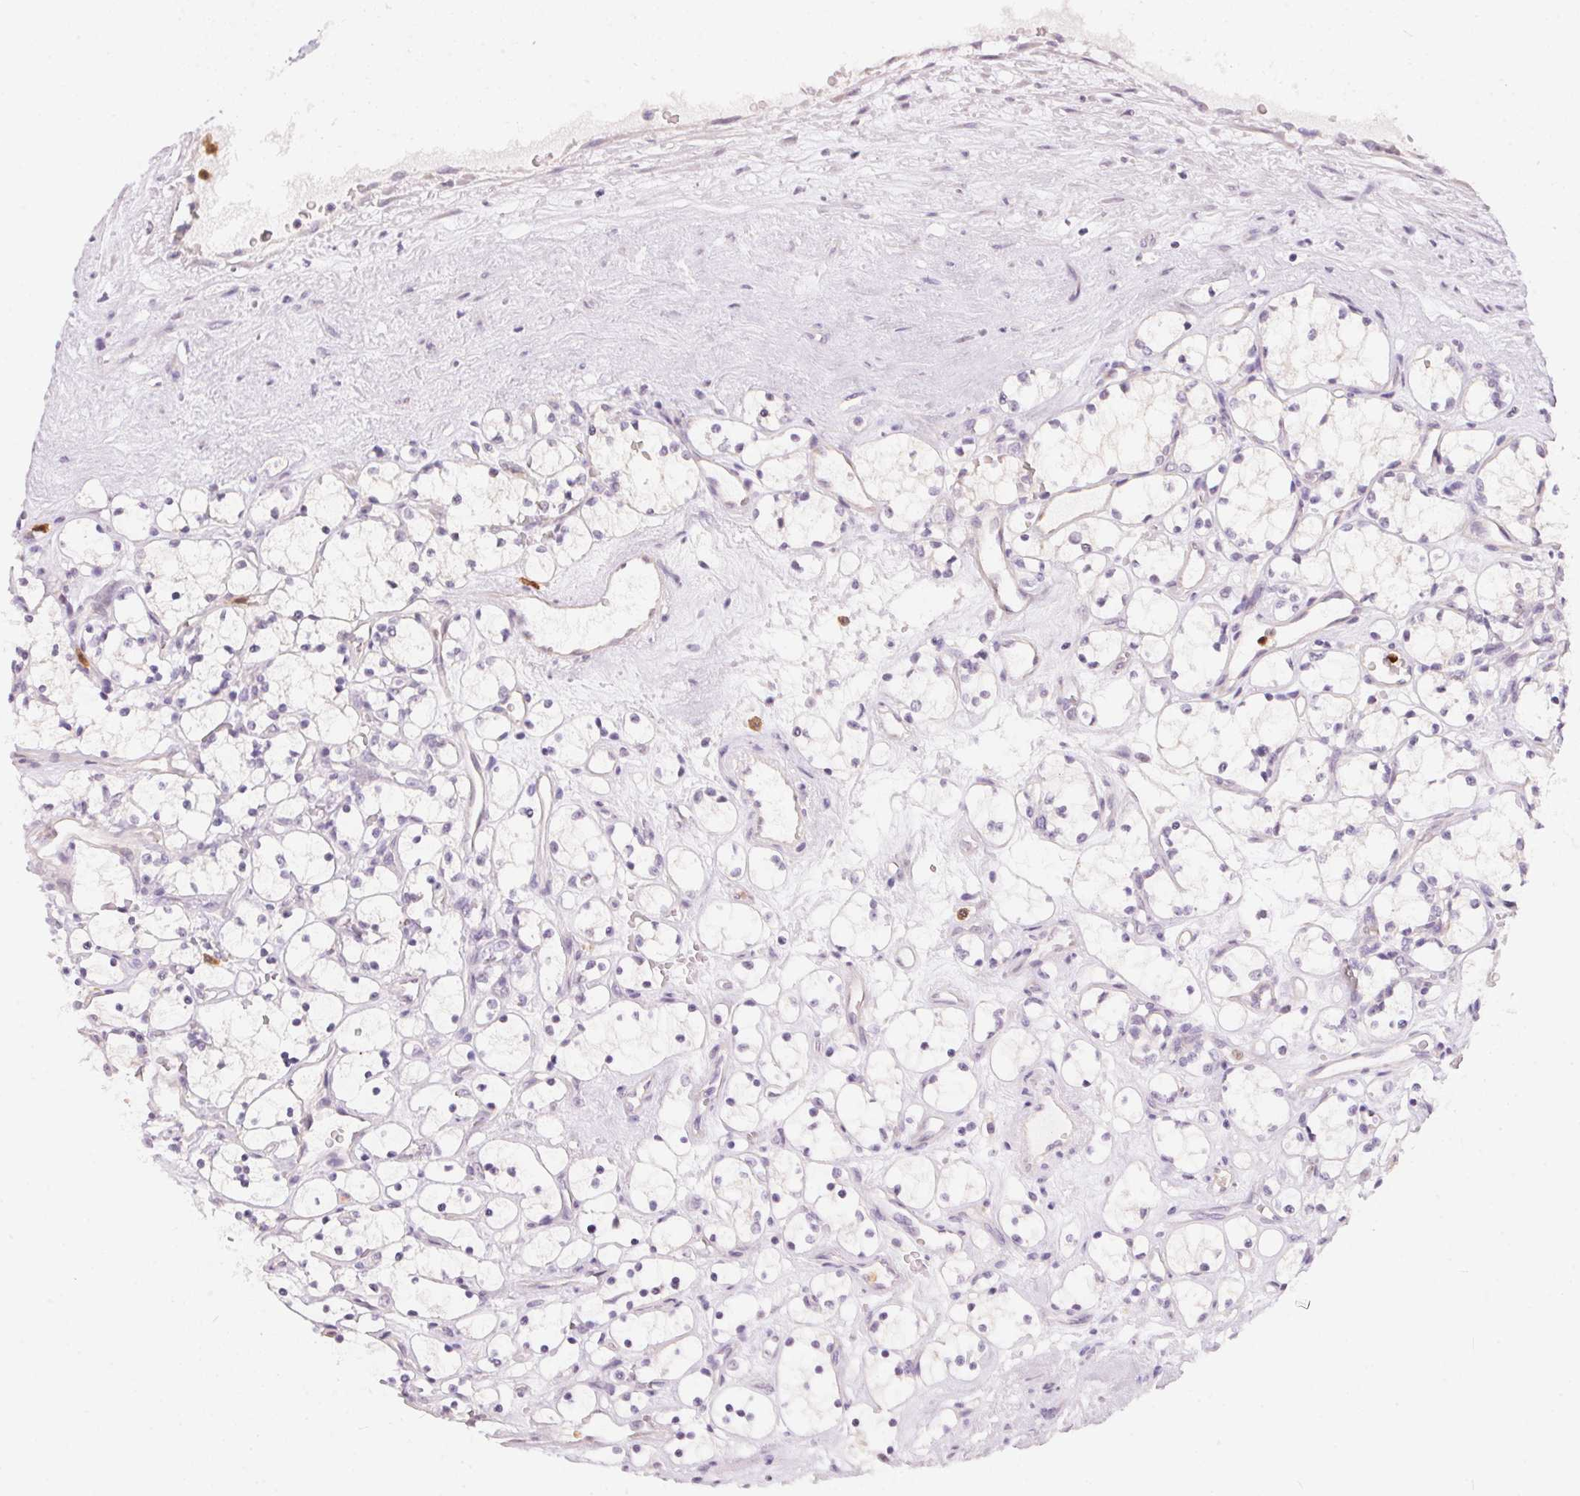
{"staining": {"intensity": "negative", "quantity": "none", "location": "none"}, "tissue": "renal cancer", "cell_type": "Tumor cells", "image_type": "cancer", "snomed": [{"axis": "morphology", "description": "Adenocarcinoma, NOS"}, {"axis": "topography", "description": "Kidney"}], "caption": "Immunohistochemical staining of human renal cancer (adenocarcinoma) reveals no significant staining in tumor cells. (Brightfield microscopy of DAB (3,3'-diaminobenzidine) immunohistochemistry (IHC) at high magnification).", "gene": "SERPINB1", "patient": {"sex": "female", "age": 69}}